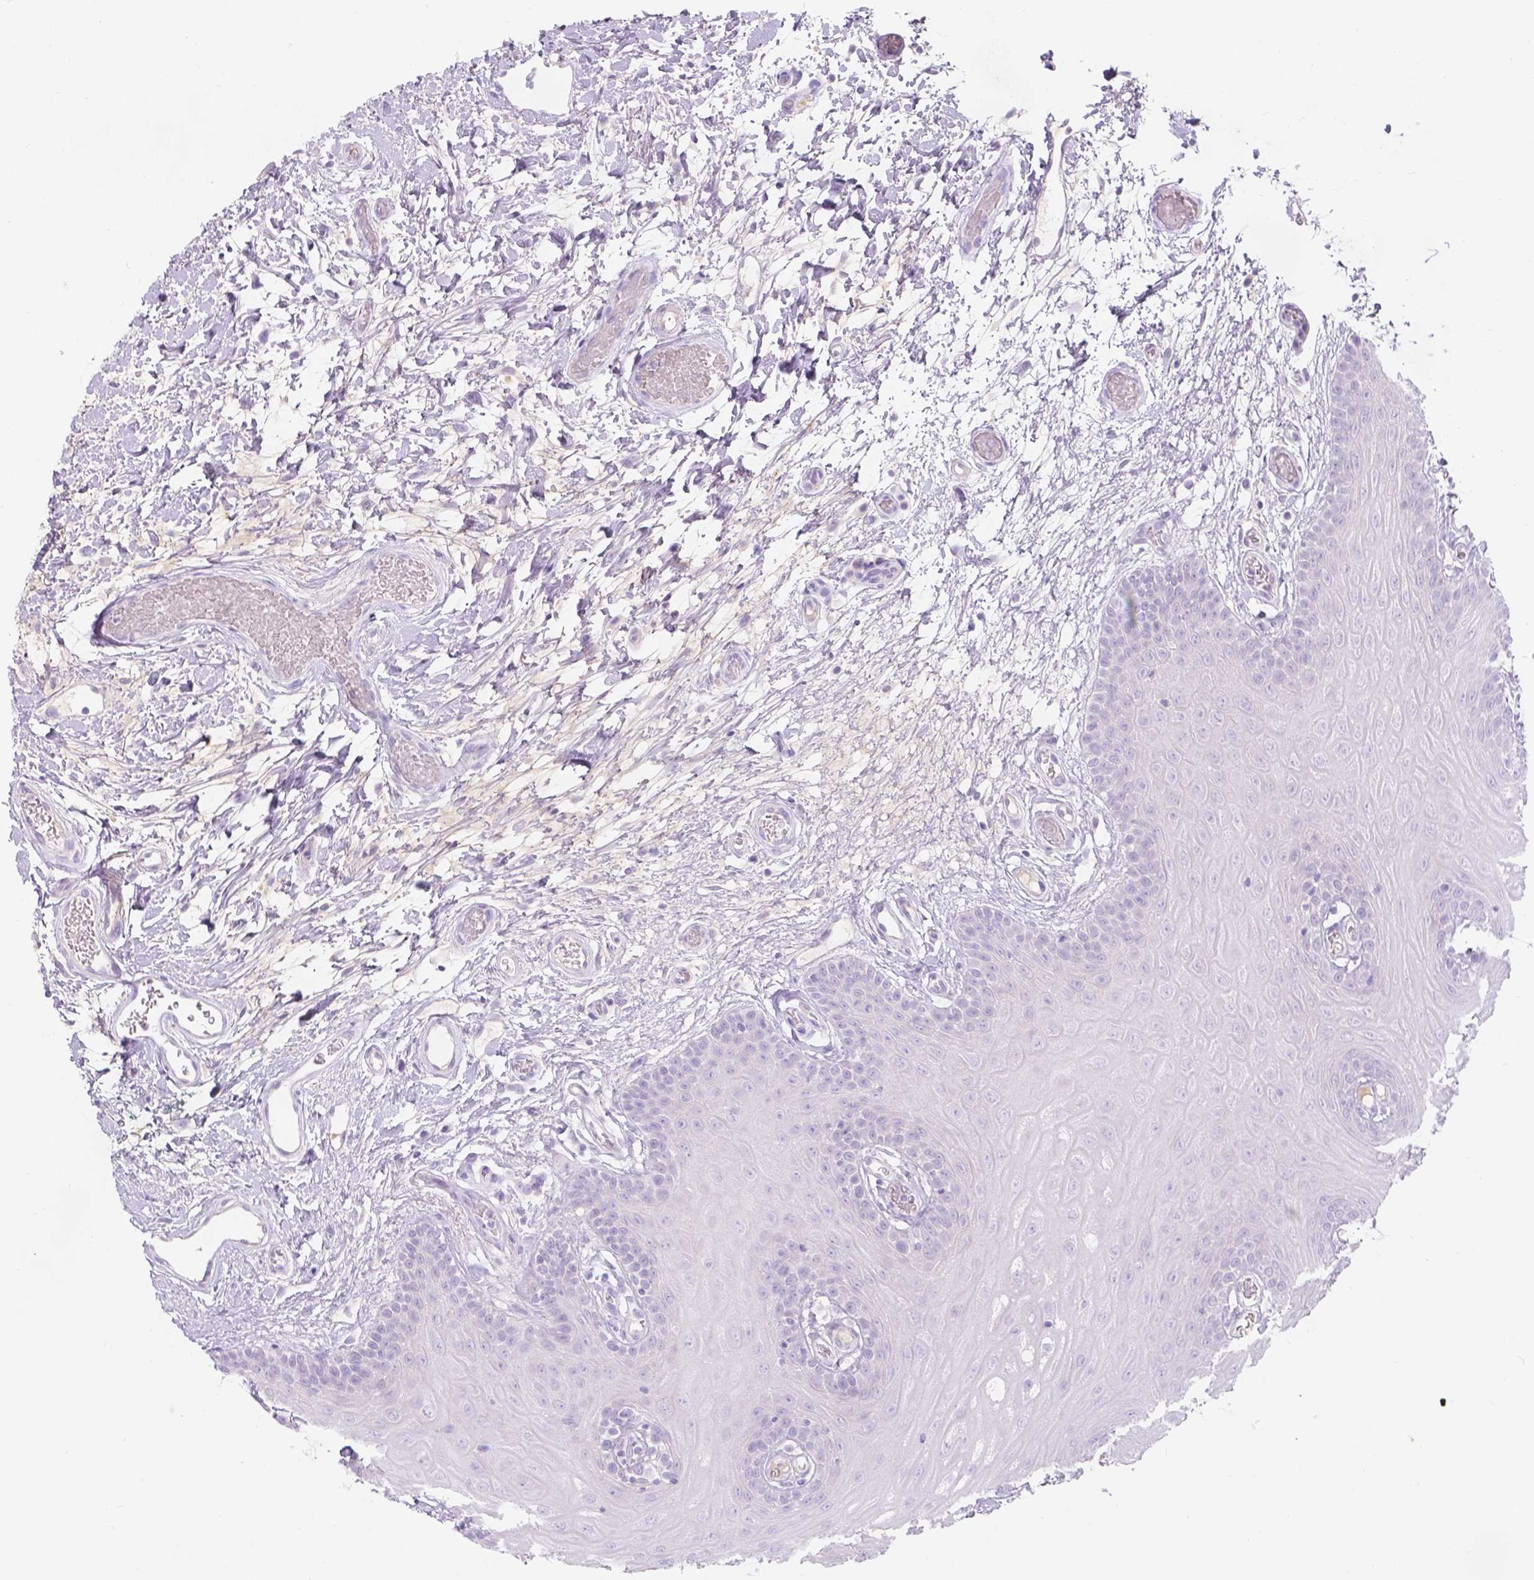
{"staining": {"intensity": "negative", "quantity": "none", "location": "none"}, "tissue": "oral mucosa", "cell_type": "Squamous epithelial cells", "image_type": "normal", "snomed": [{"axis": "morphology", "description": "Normal tissue, NOS"}, {"axis": "morphology", "description": "Squamous cell carcinoma, NOS"}, {"axis": "topography", "description": "Oral tissue"}, {"axis": "topography", "description": "Head-Neck"}], "caption": "DAB (3,3'-diaminobenzidine) immunohistochemical staining of benign human oral mucosa demonstrates no significant positivity in squamous epithelial cells. (DAB (3,3'-diaminobenzidine) immunohistochemistry (IHC) with hematoxylin counter stain).", "gene": "GAL3ST2", "patient": {"sex": "male", "age": 78}}